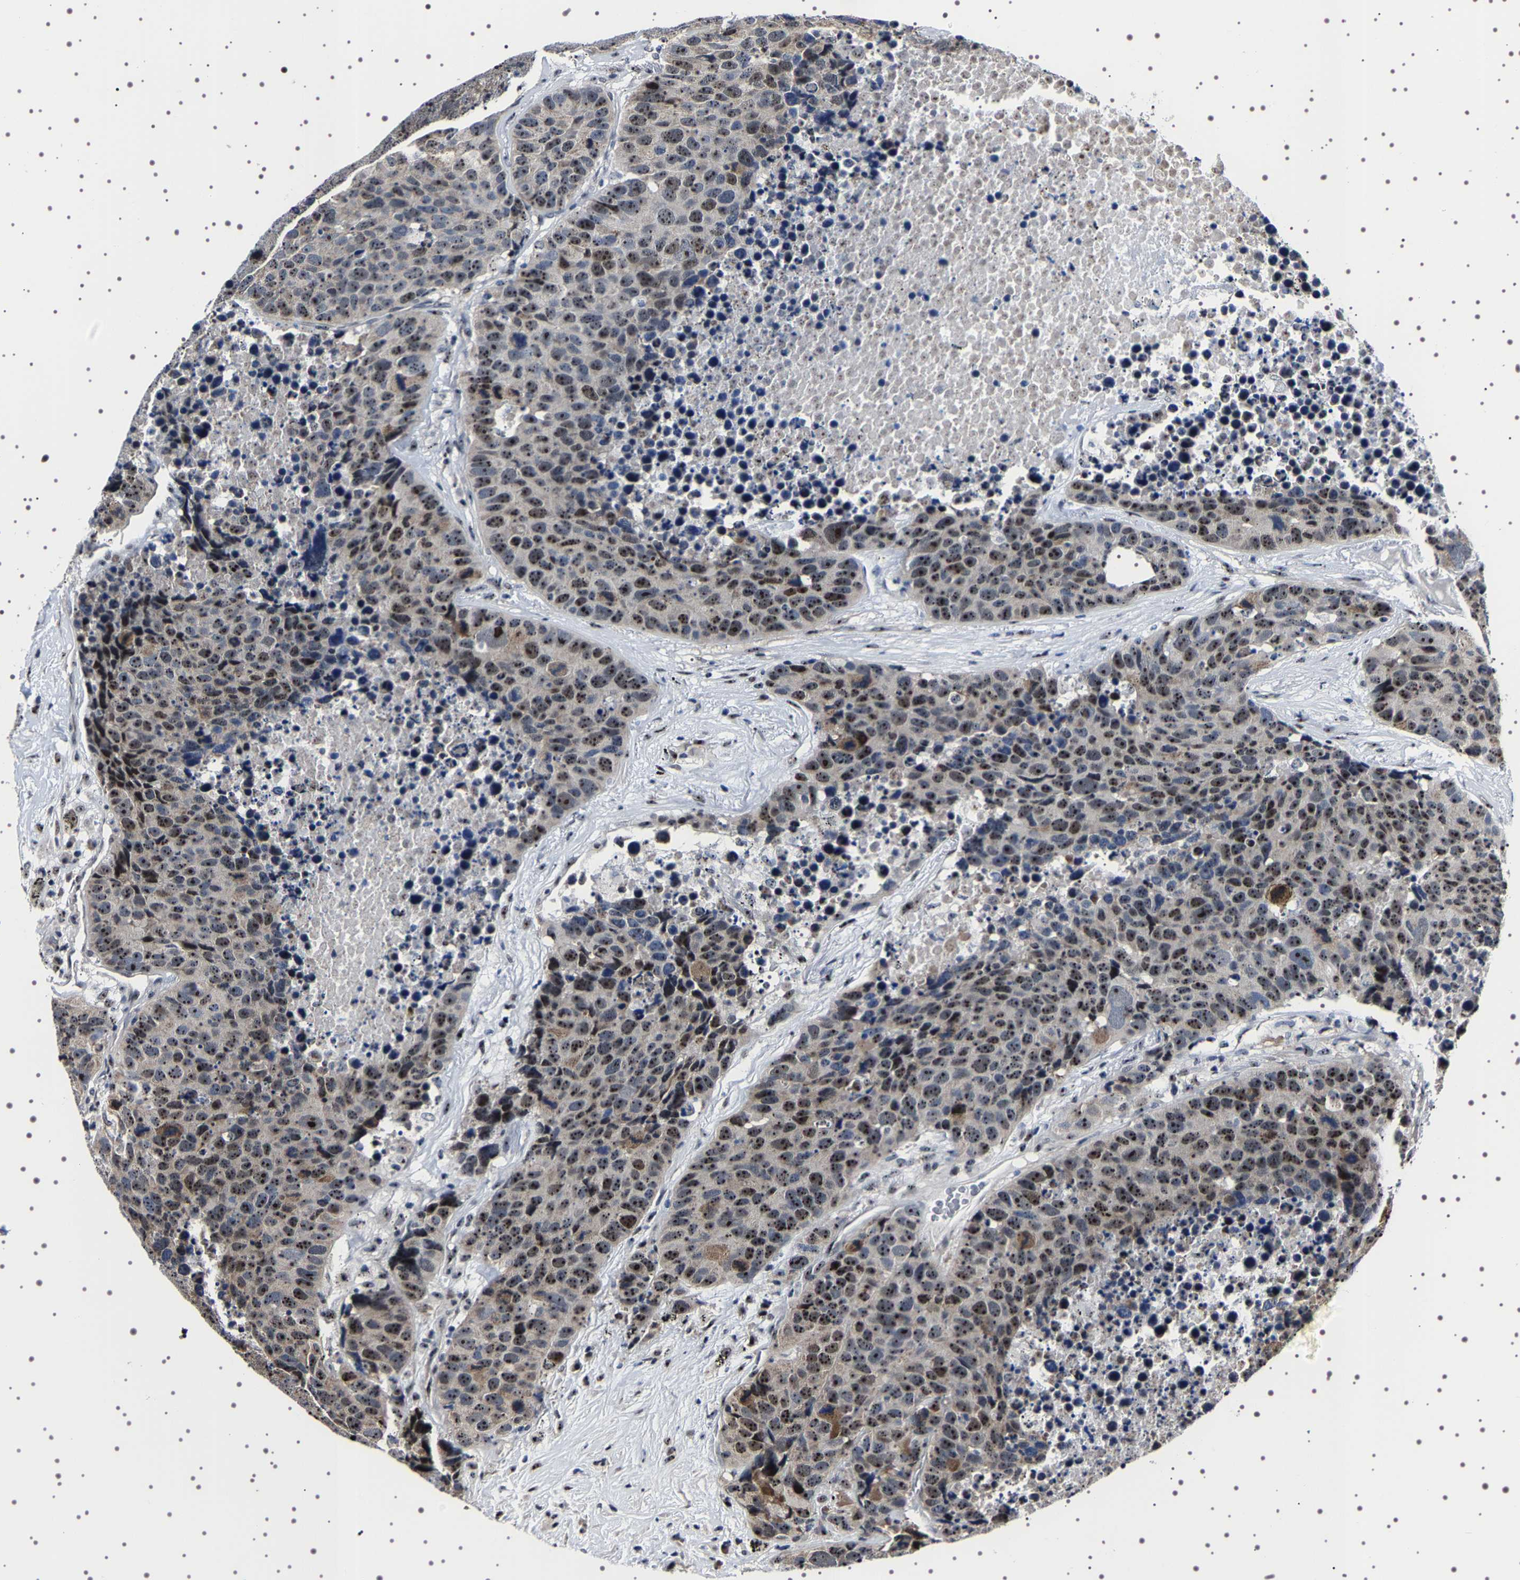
{"staining": {"intensity": "moderate", "quantity": ">75%", "location": "nuclear"}, "tissue": "carcinoid", "cell_type": "Tumor cells", "image_type": "cancer", "snomed": [{"axis": "morphology", "description": "Carcinoid, malignant, NOS"}, {"axis": "topography", "description": "Lung"}], "caption": "Carcinoid stained with IHC displays moderate nuclear staining in approximately >75% of tumor cells.", "gene": "GNL3", "patient": {"sex": "male", "age": 60}}